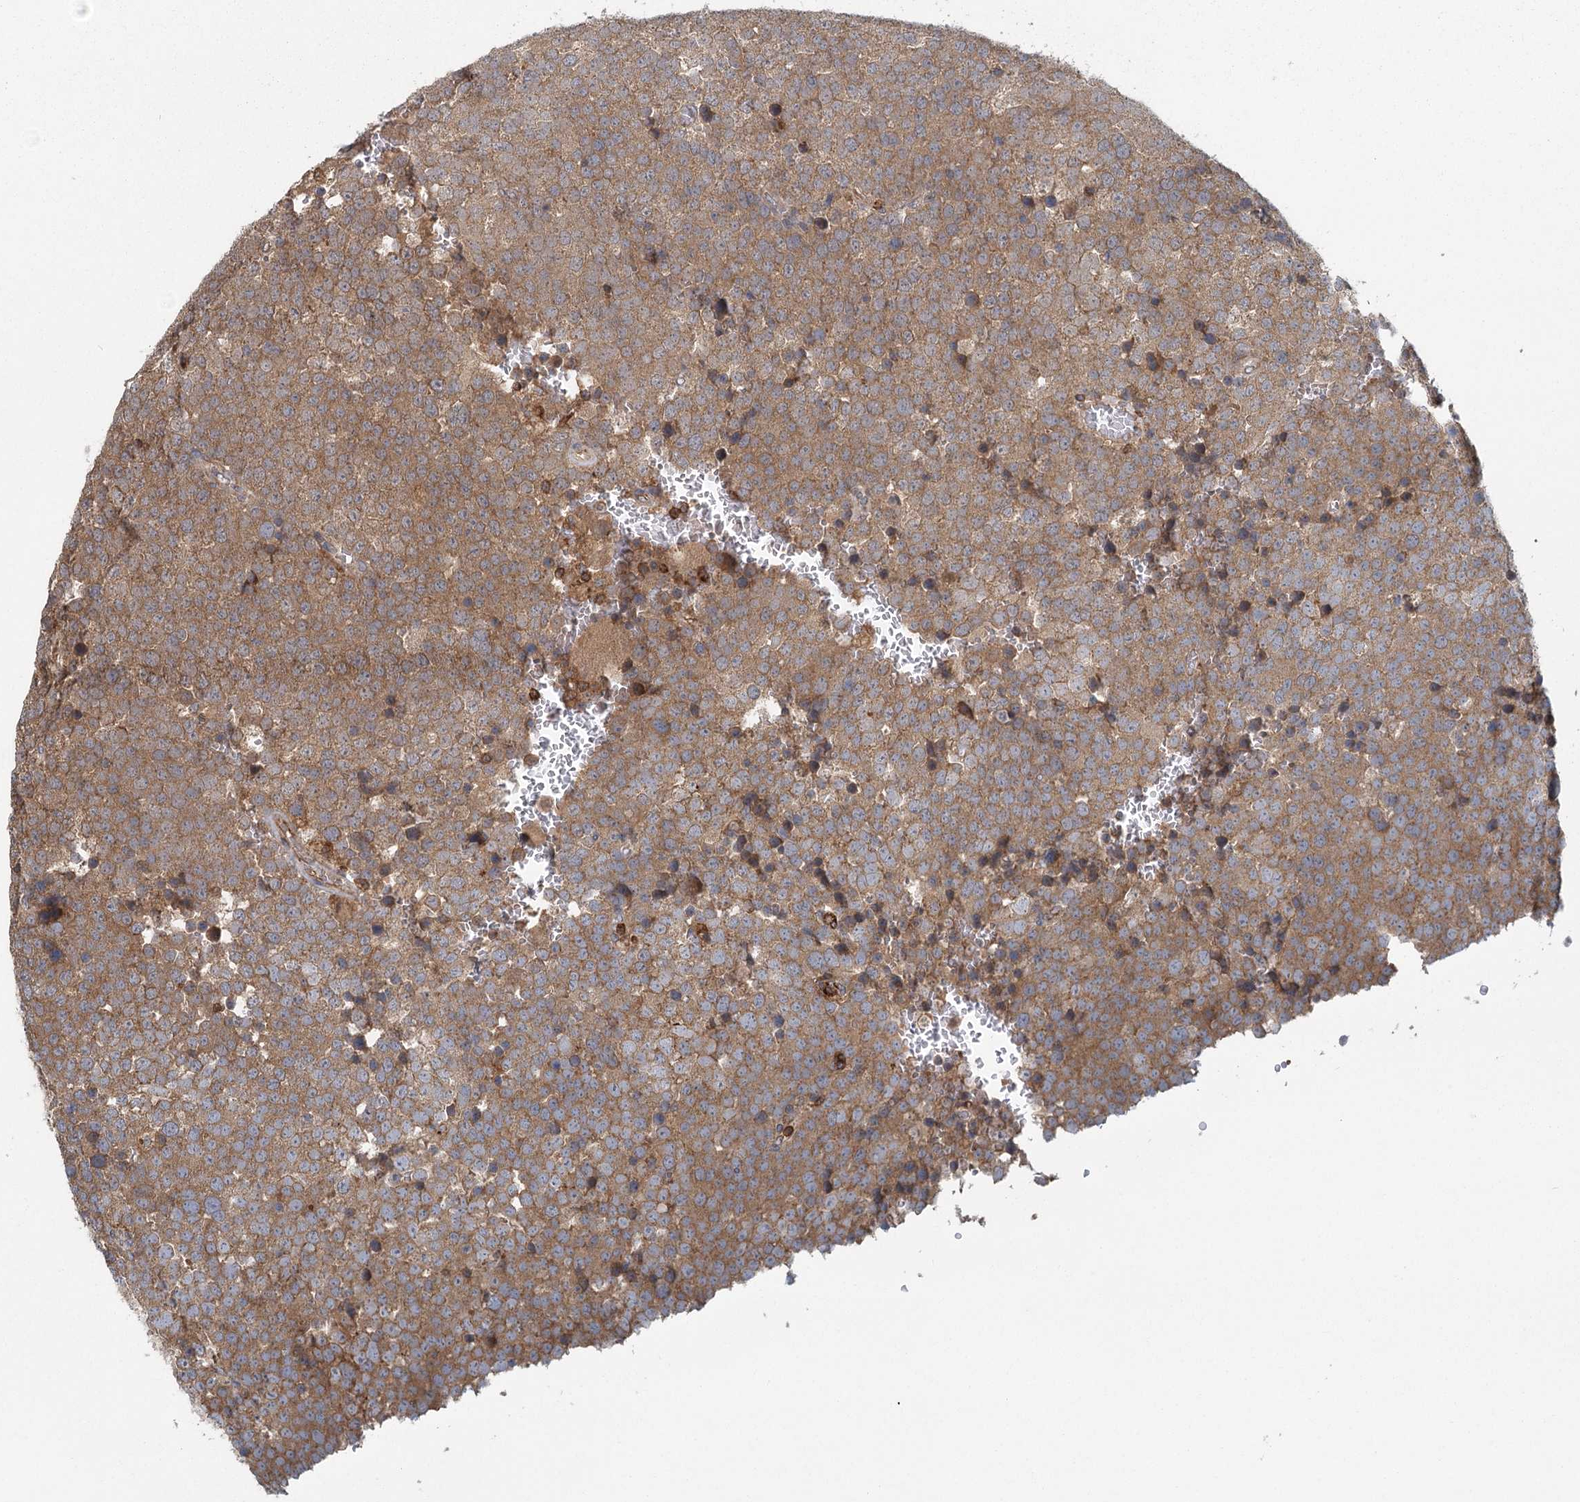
{"staining": {"intensity": "moderate", "quantity": ">75%", "location": "cytoplasmic/membranous"}, "tissue": "testis cancer", "cell_type": "Tumor cells", "image_type": "cancer", "snomed": [{"axis": "morphology", "description": "Seminoma, NOS"}, {"axis": "topography", "description": "Testis"}], "caption": "Testis cancer (seminoma) tissue demonstrates moderate cytoplasmic/membranous staining in about >75% of tumor cells, visualized by immunohistochemistry.", "gene": "PLEKHA7", "patient": {"sex": "male", "age": 71}}